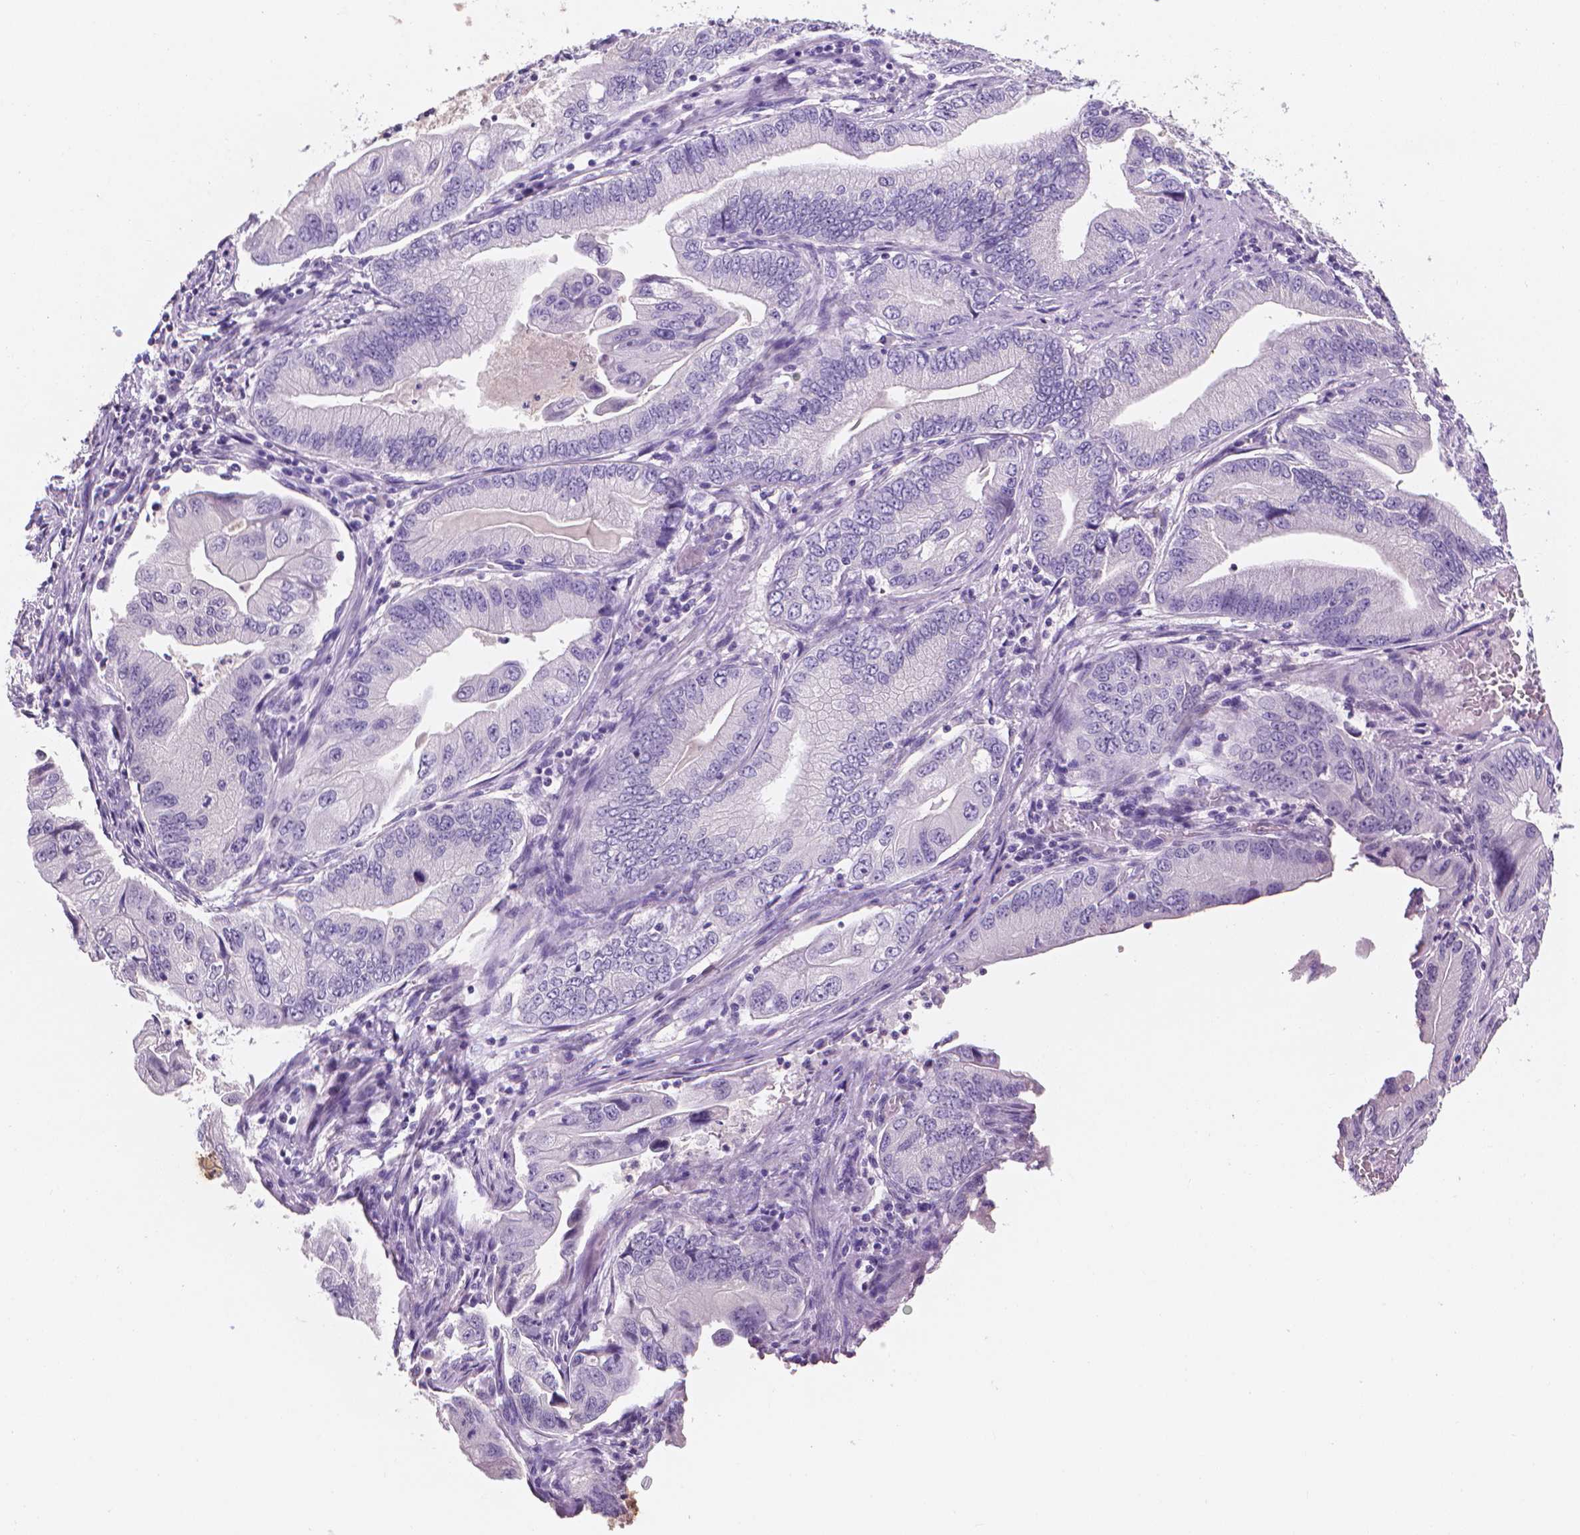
{"staining": {"intensity": "negative", "quantity": "none", "location": "none"}, "tissue": "stomach cancer", "cell_type": "Tumor cells", "image_type": "cancer", "snomed": [{"axis": "morphology", "description": "Adenocarcinoma, NOS"}, {"axis": "topography", "description": "Pancreas"}, {"axis": "topography", "description": "Stomach, upper"}], "caption": "IHC image of human stomach cancer stained for a protein (brown), which shows no positivity in tumor cells.", "gene": "XPNPEP2", "patient": {"sex": "male", "age": 77}}